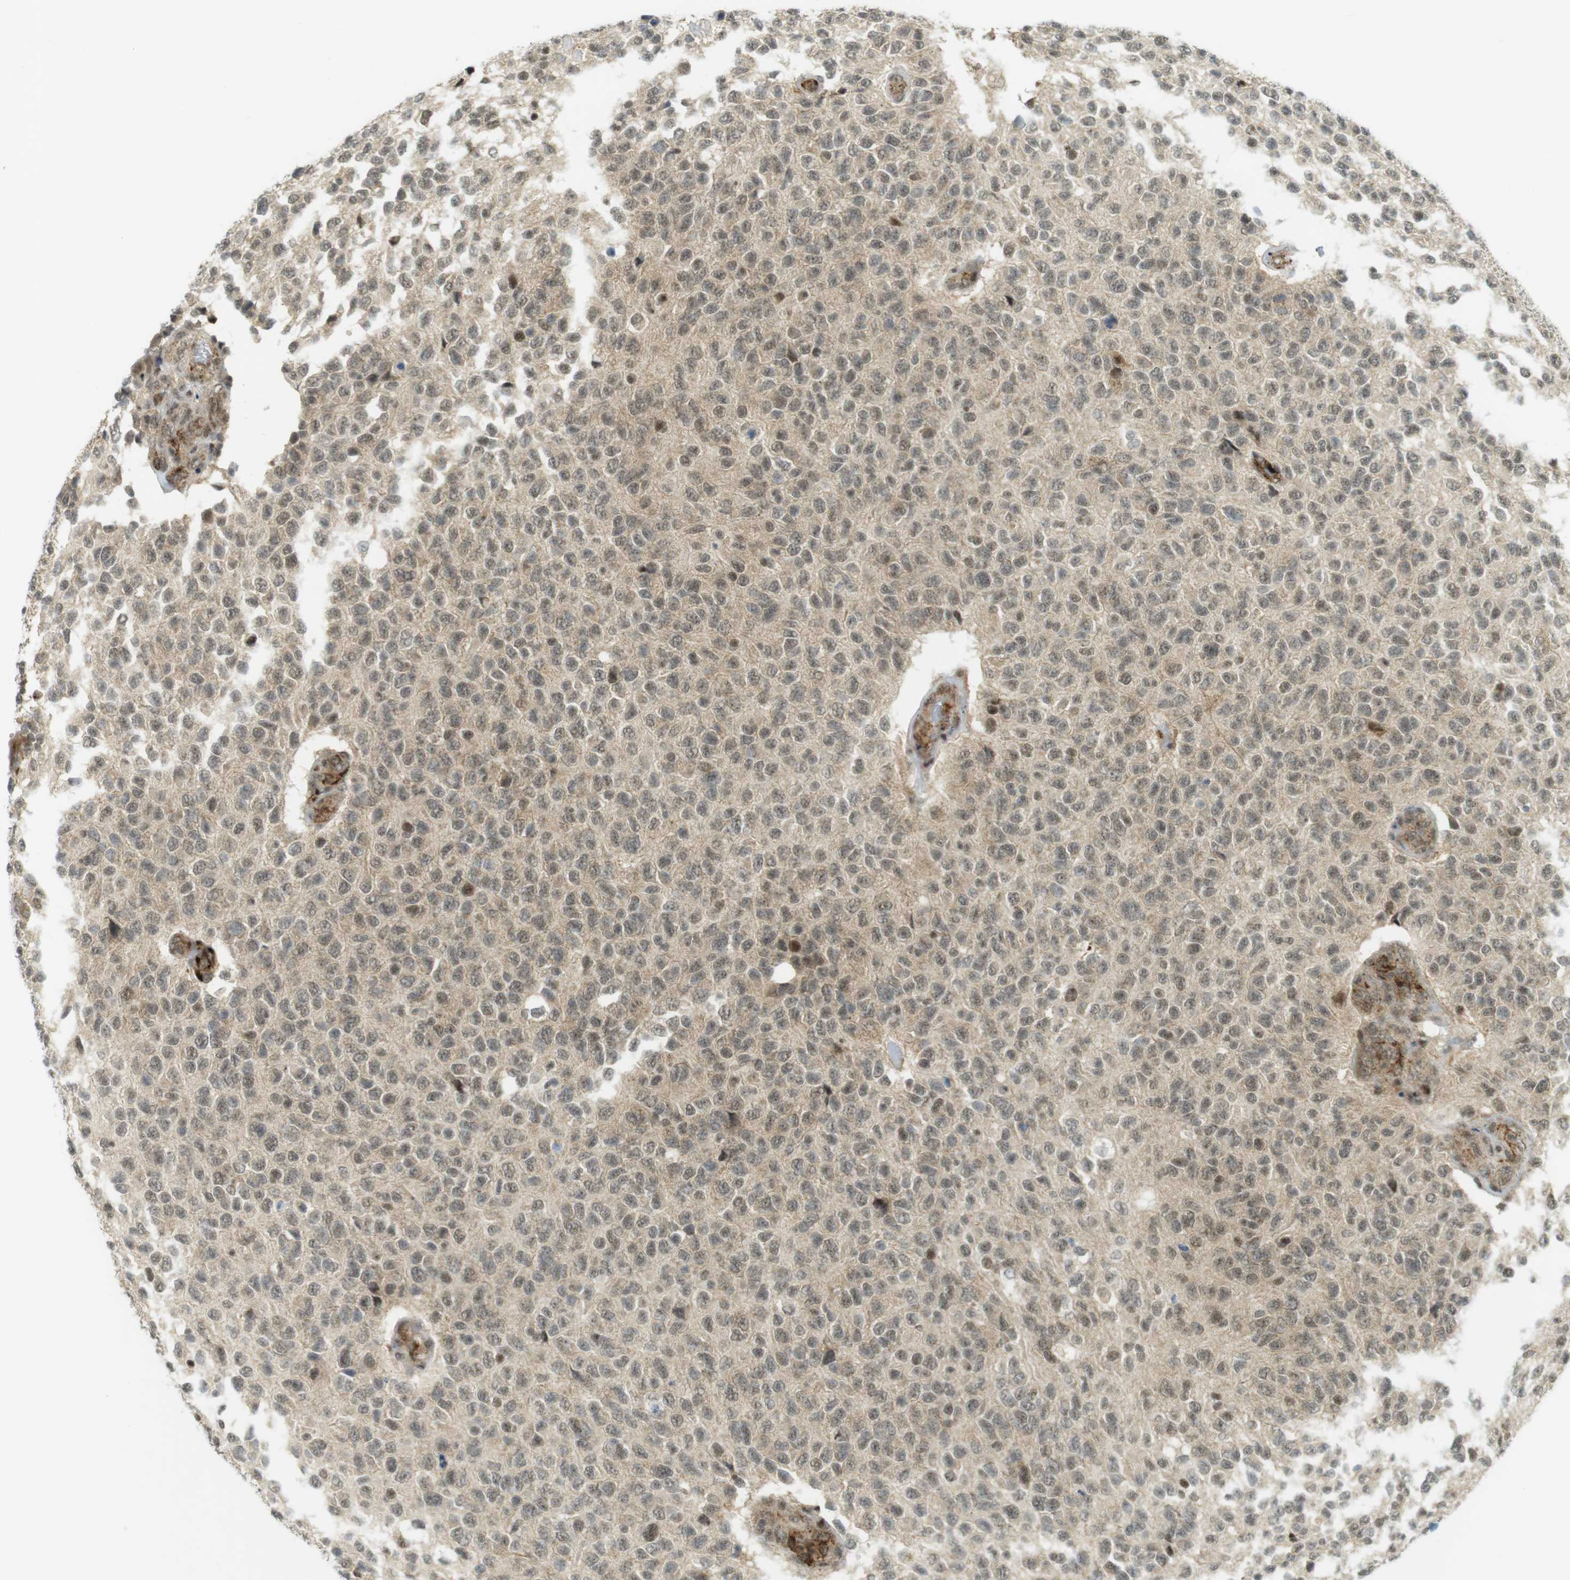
{"staining": {"intensity": "weak", "quantity": ">75%", "location": "nuclear"}, "tissue": "glioma", "cell_type": "Tumor cells", "image_type": "cancer", "snomed": [{"axis": "morphology", "description": "Glioma, malignant, High grade"}, {"axis": "topography", "description": "pancreas cauda"}], "caption": "An IHC image of neoplastic tissue is shown. Protein staining in brown labels weak nuclear positivity in glioma within tumor cells.", "gene": "PPP1R13B", "patient": {"sex": "male", "age": 60}}